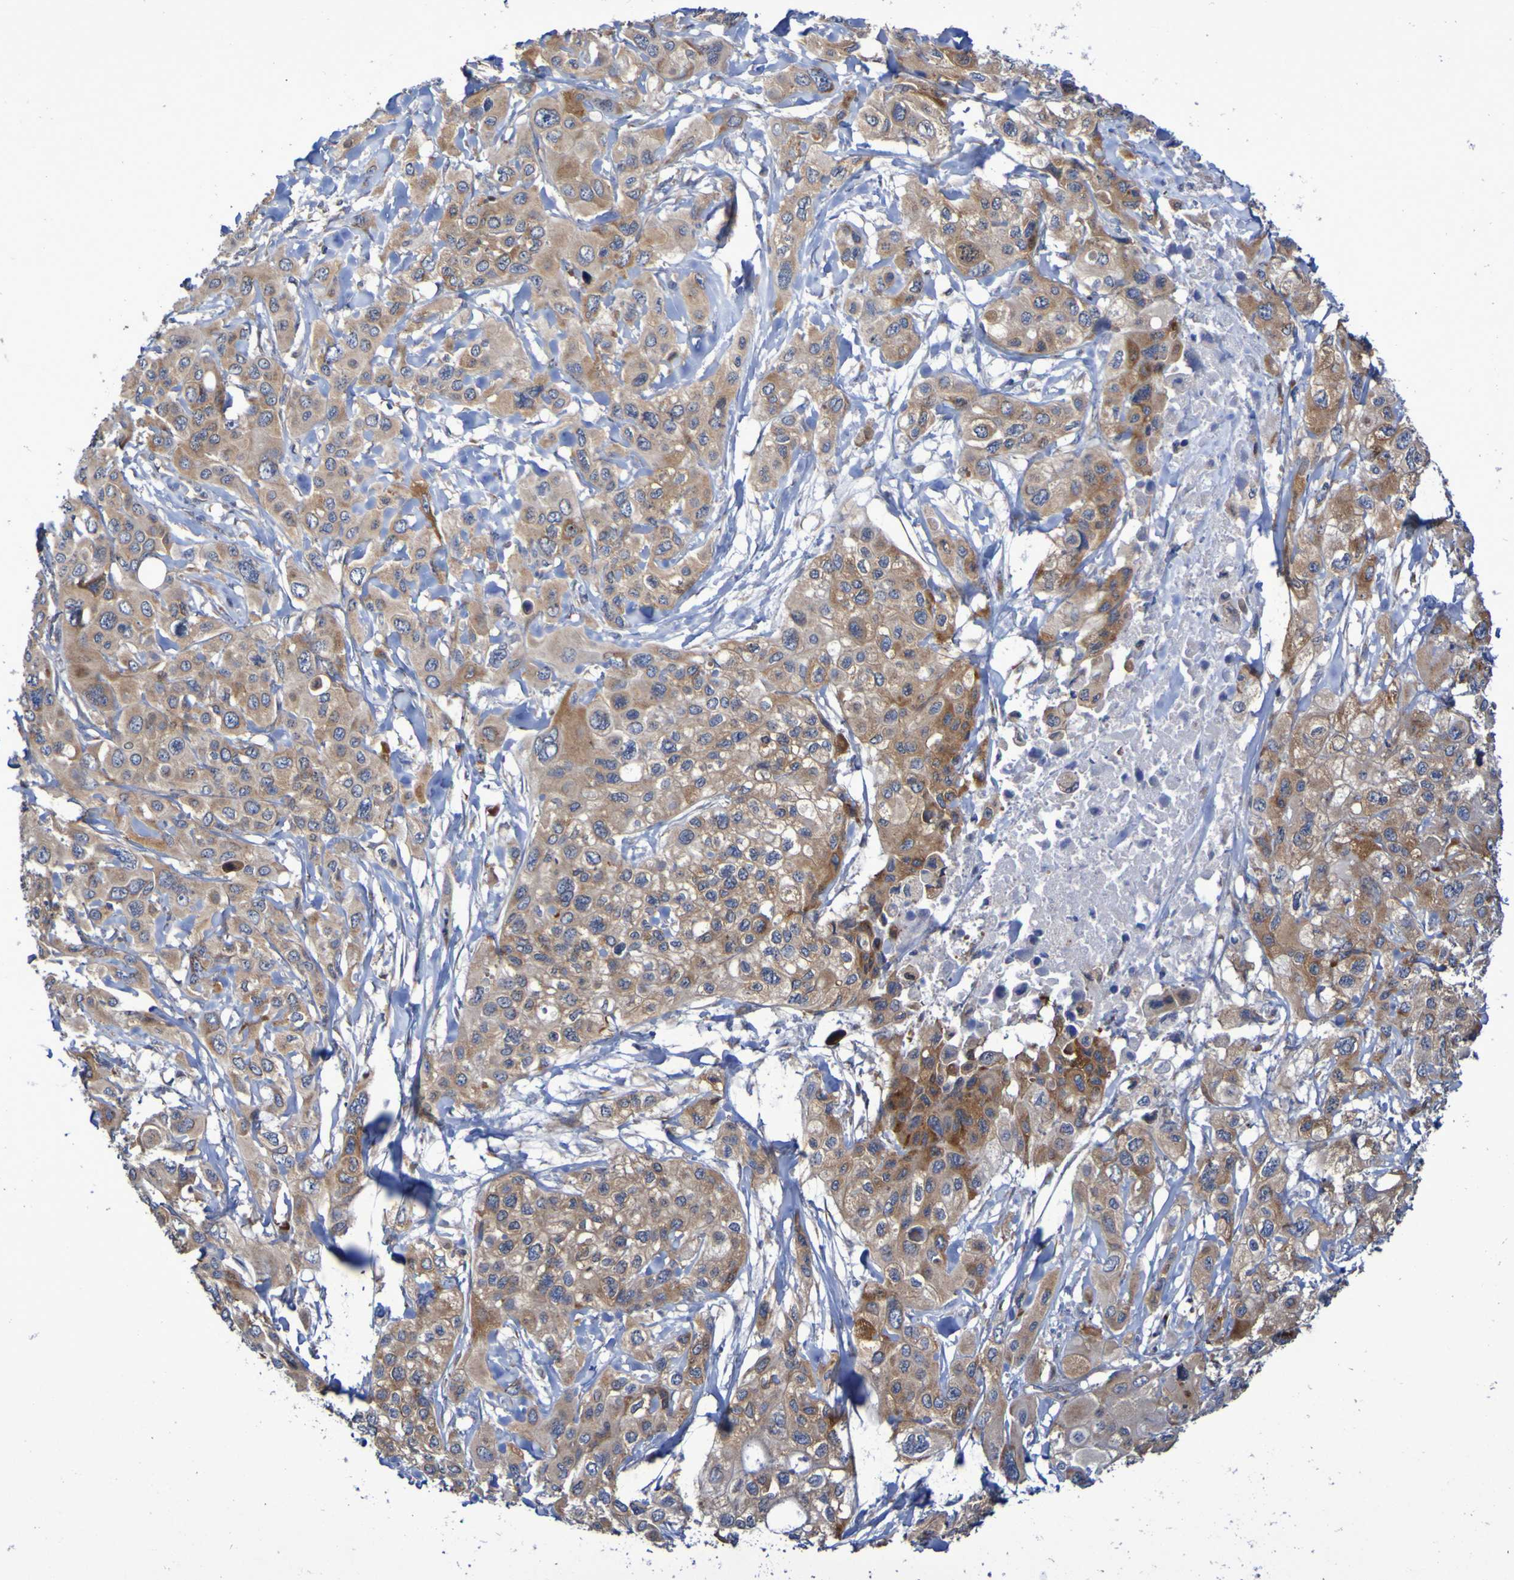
{"staining": {"intensity": "strong", "quantity": ">75%", "location": "cytoplasmic/membranous"}, "tissue": "pancreatic cancer", "cell_type": "Tumor cells", "image_type": "cancer", "snomed": [{"axis": "morphology", "description": "Adenocarcinoma, NOS"}, {"axis": "topography", "description": "Pancreas"}], "caption": "Immunohistochemistry photomicrograph of neoplastic tissue: pancreatic cancer stained using immunohistochemistry demonstrates high levels of strong protein expression localized specifically in the cytoplasmic/membranous of tumor cells, appearing as a cytoplasmic/membranous brown color.", "gene": "LMBRD2", "patient": {"sex": "male", "age": 73}}